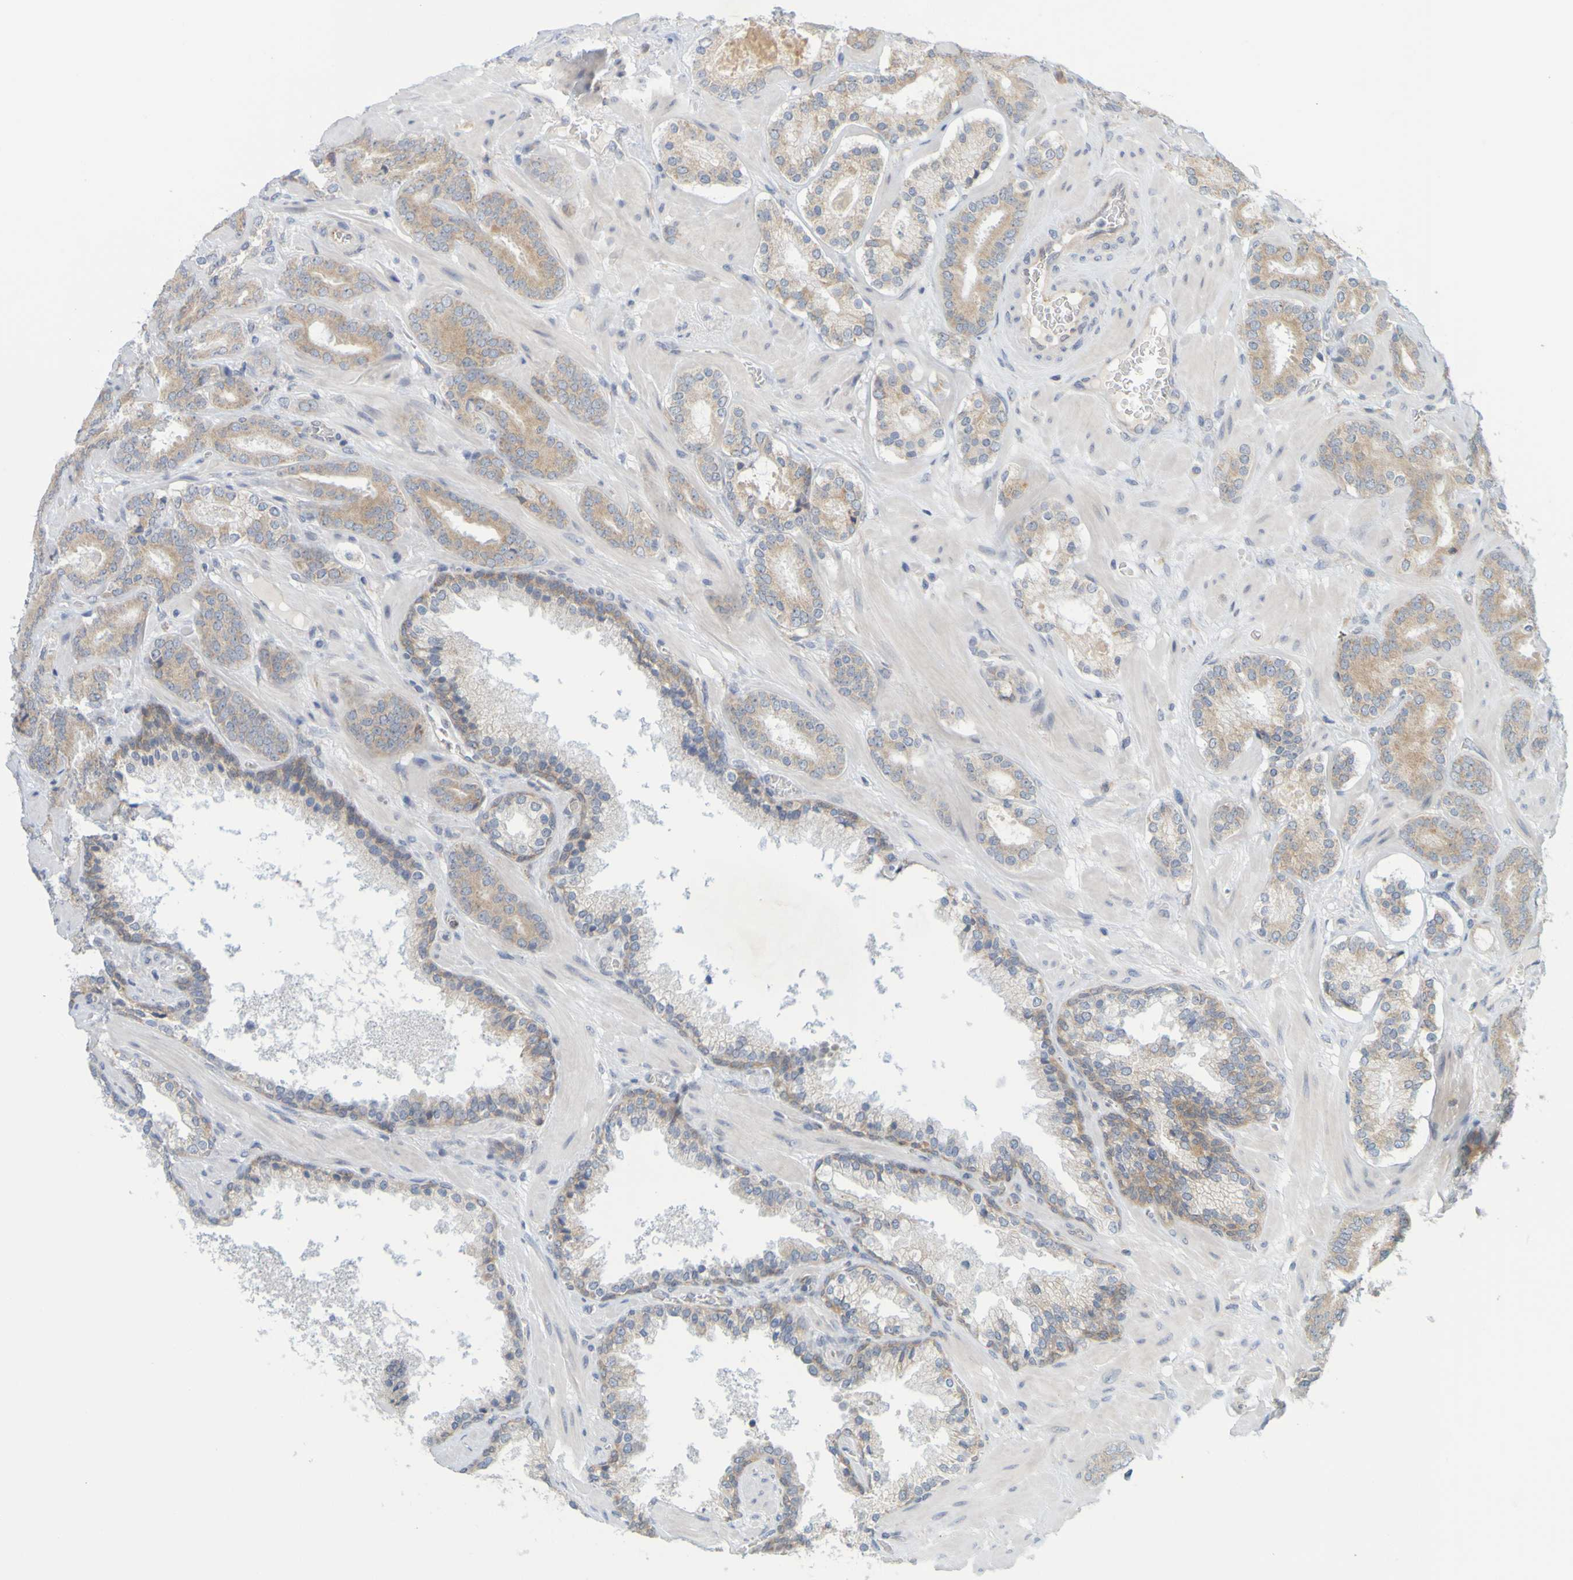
{"staining": {"intensity": "moderate", "quantity": ">75%", "location": "cytoplasmic/membranous"}, "tissue": "prostate cancer", "cell_type": "Tumor cells", "image_type": "cancer", "snomed": [{"axis": "morphology", "description": "Adenocarcinoma, Low grade"}, {"axis": "topography", "description": "Prostate"}], "caption": "High-power microscopy captured an immunohistochemistry photomicrograph of prostate adenocarcinoma (low-grade), revealing moderate cytoplasmic/membranous positivity in approximately >75% of tumor cells. (DAB = brown stain, brightfield microscopy at high magnification).", "gene": "MOGS", "patient": {"sex": "male", "age": 63}}